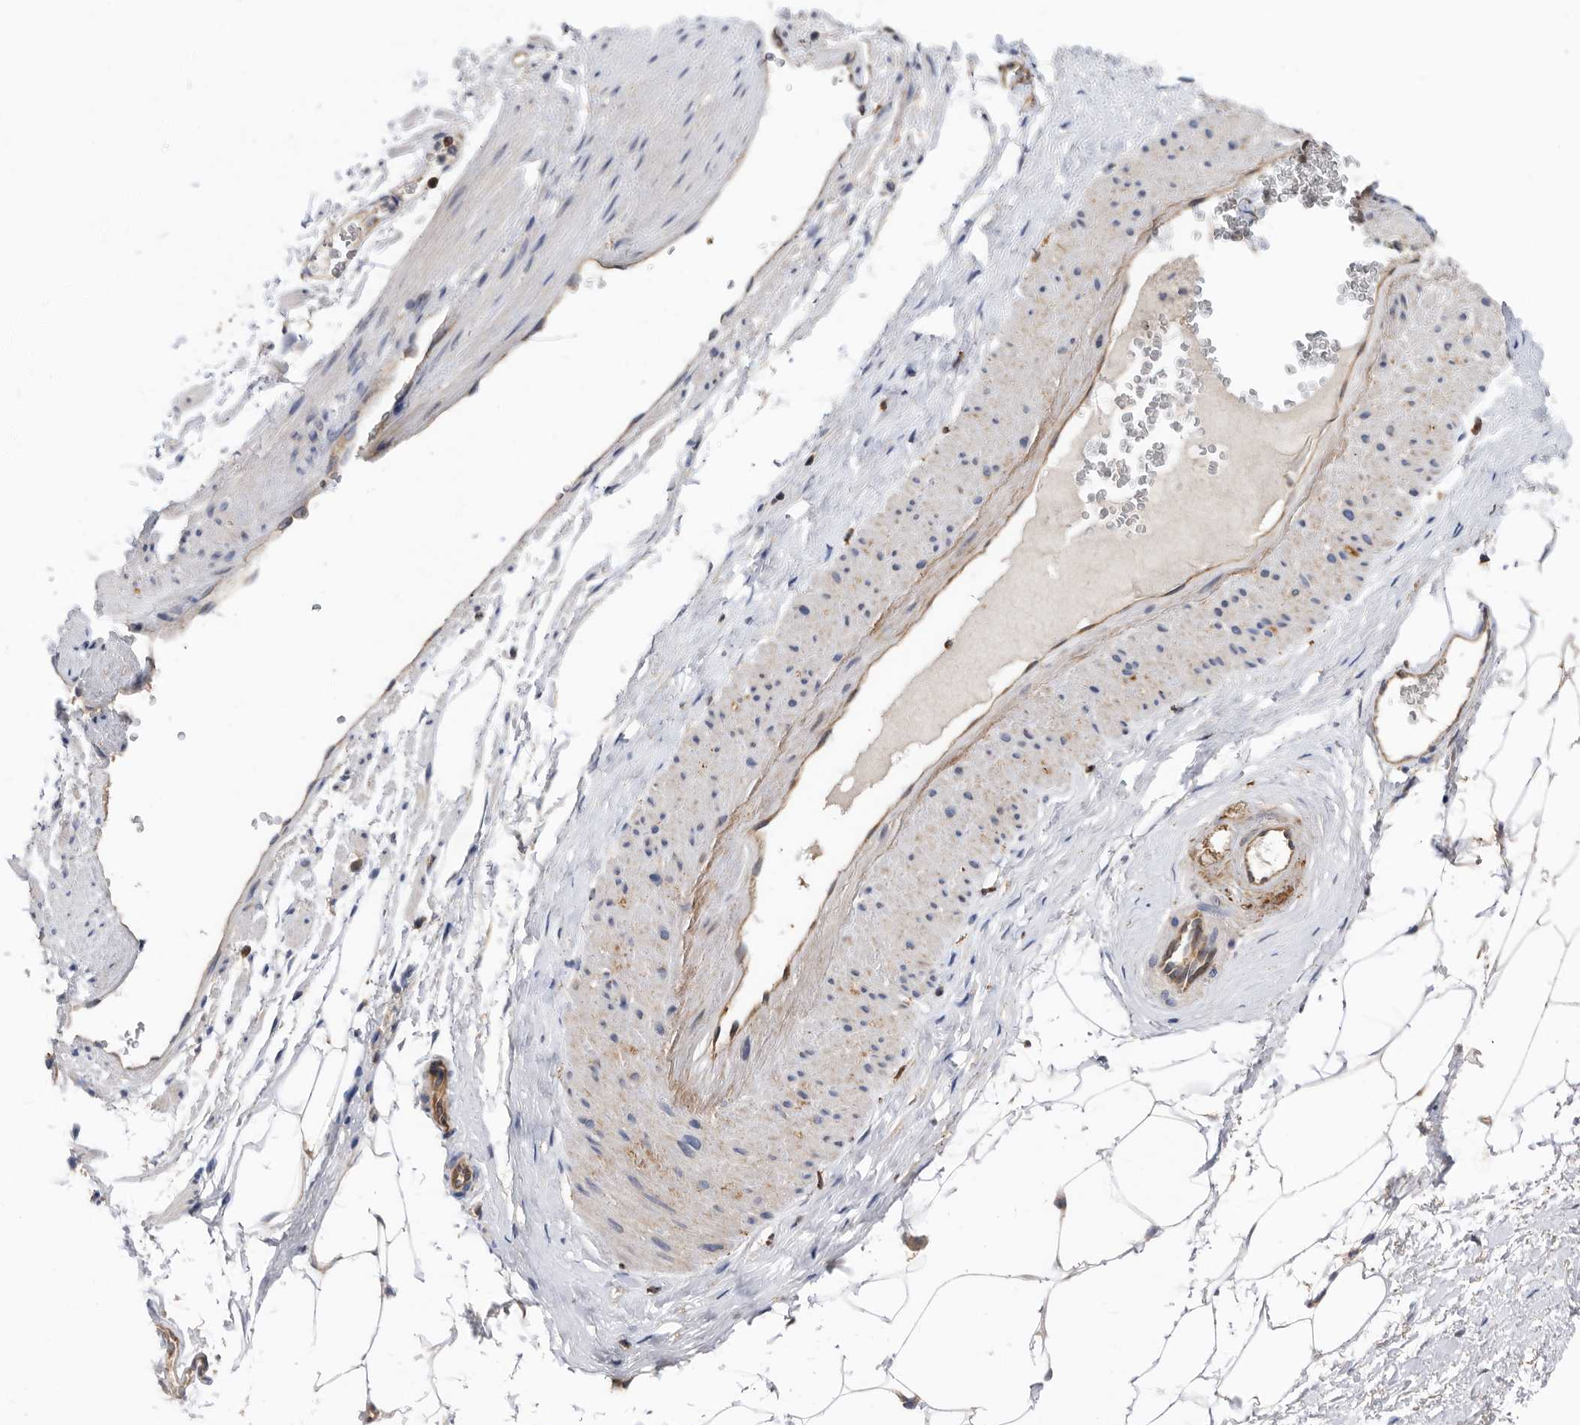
{"staining": {"intensity": "negative", "quantity": "none", "location": "none"}, "tissue": "adipose tissue", "cell_type": "Adipocytes", "image_type": "normal", "snomed": [{"axis": "morphology", "description": "Normal tissue, NOS"}, {"axis": "morphology", "description": "Adenocarcinoma, Low grade"}, {"axis": "topography", "description": "Prostate"}, {"axis": "topography", "description": "Peripheral nerve tissue"}], "caption": "Adipocytes are negative for protein expression in benign human adipose tissue. (Brightfield microscopy of DAB (3,3'-diaminobenzidine) IHC at high magnification).", "gene": "ATAD2", "patient": {"sex": "male", "age": 63}}